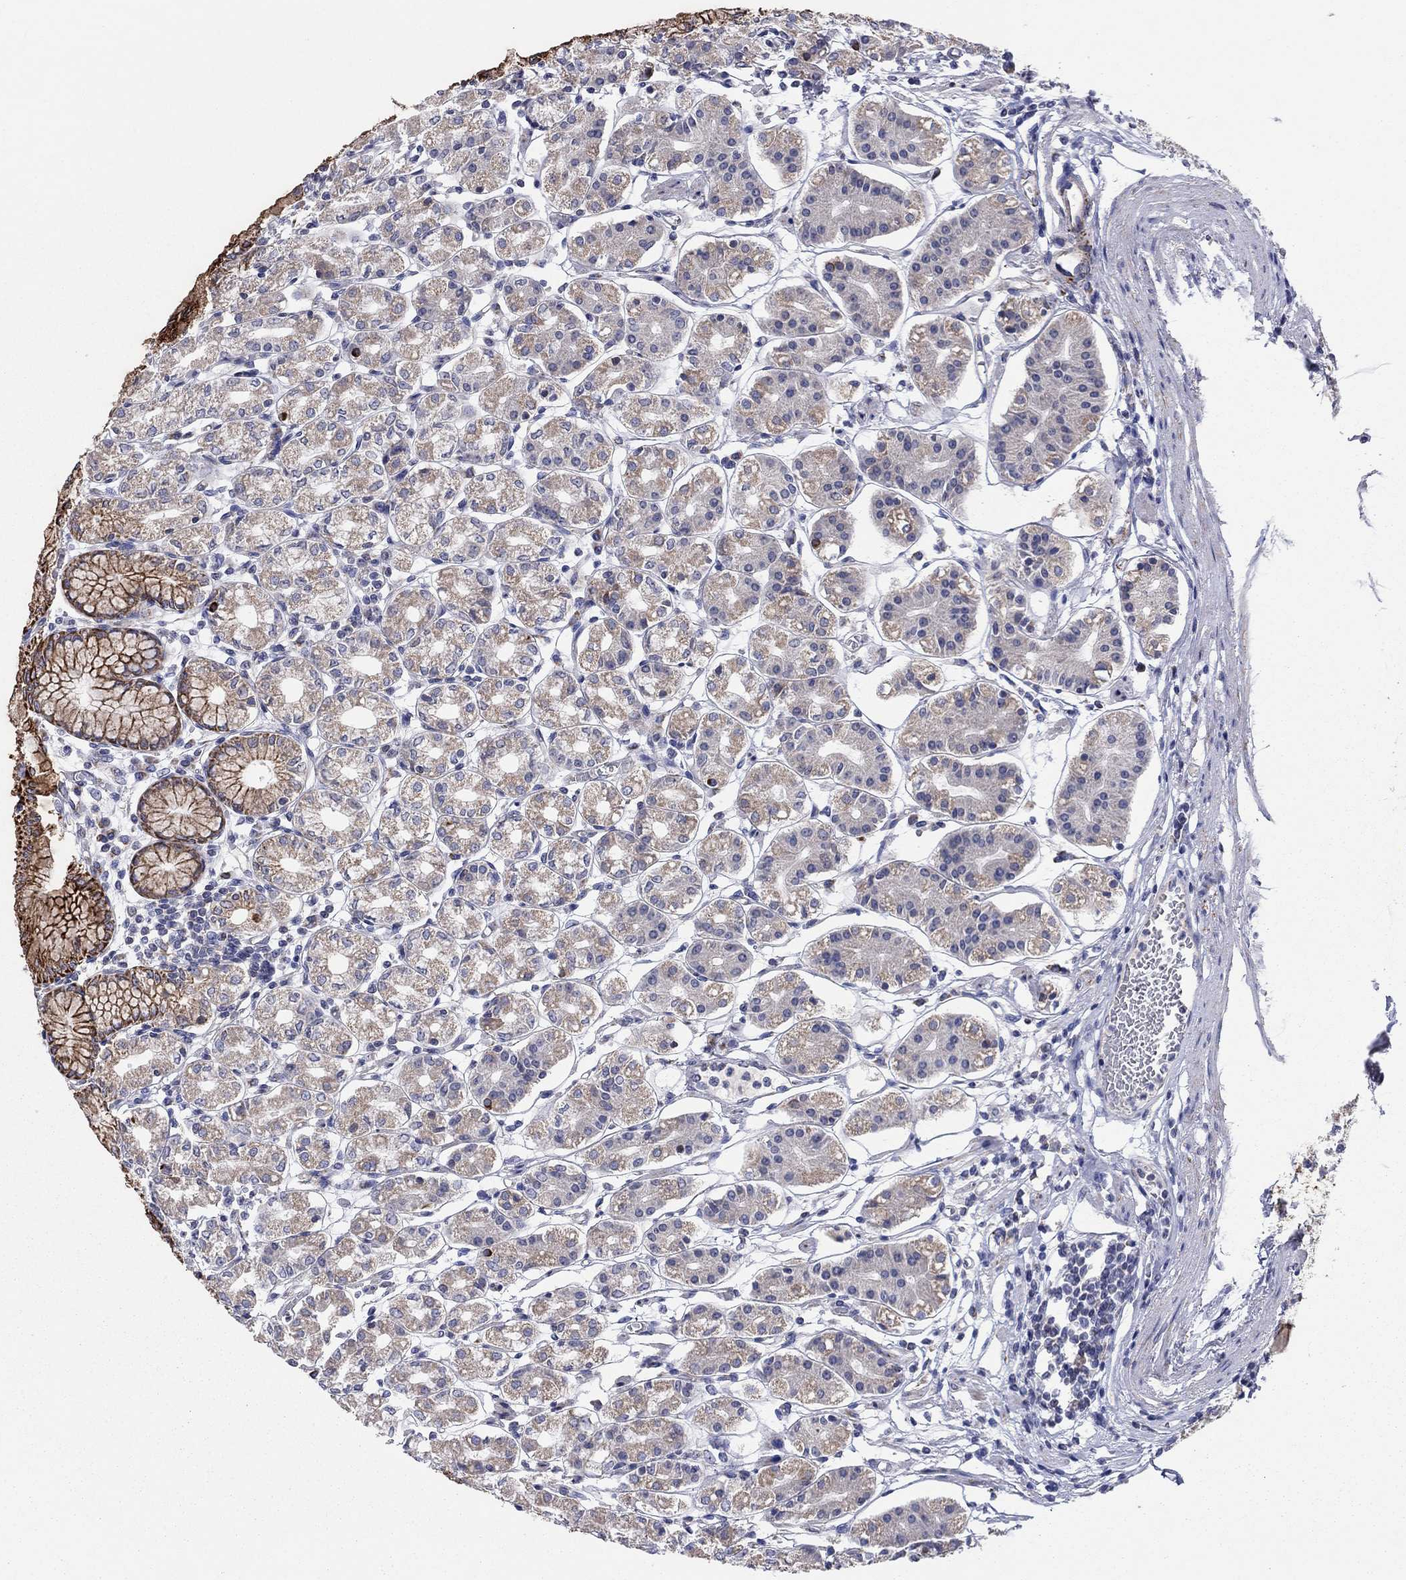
{"staining": {"intensity": "strong", "quantity": "25%-75%", "location": "cytoplasmic/membranous"}, "tissue": "stomach", "cell_type": "Glandular cells", "image_type": "normal", "snomed": [{"axis": "morphology", "description": "Normal tissue, NOS"}, {"axis": "topography", "description": "Skeletal muscle"}, {"axis": "topography", "description": "Stomach"}], "caption": "This is a histology image of IHC staining of benign stomach, which shows strong expression in the cytoplasmic/membranous of glandular cells.", "gene": "MGST3", "patient": {"sex": "female", "age": 57}}